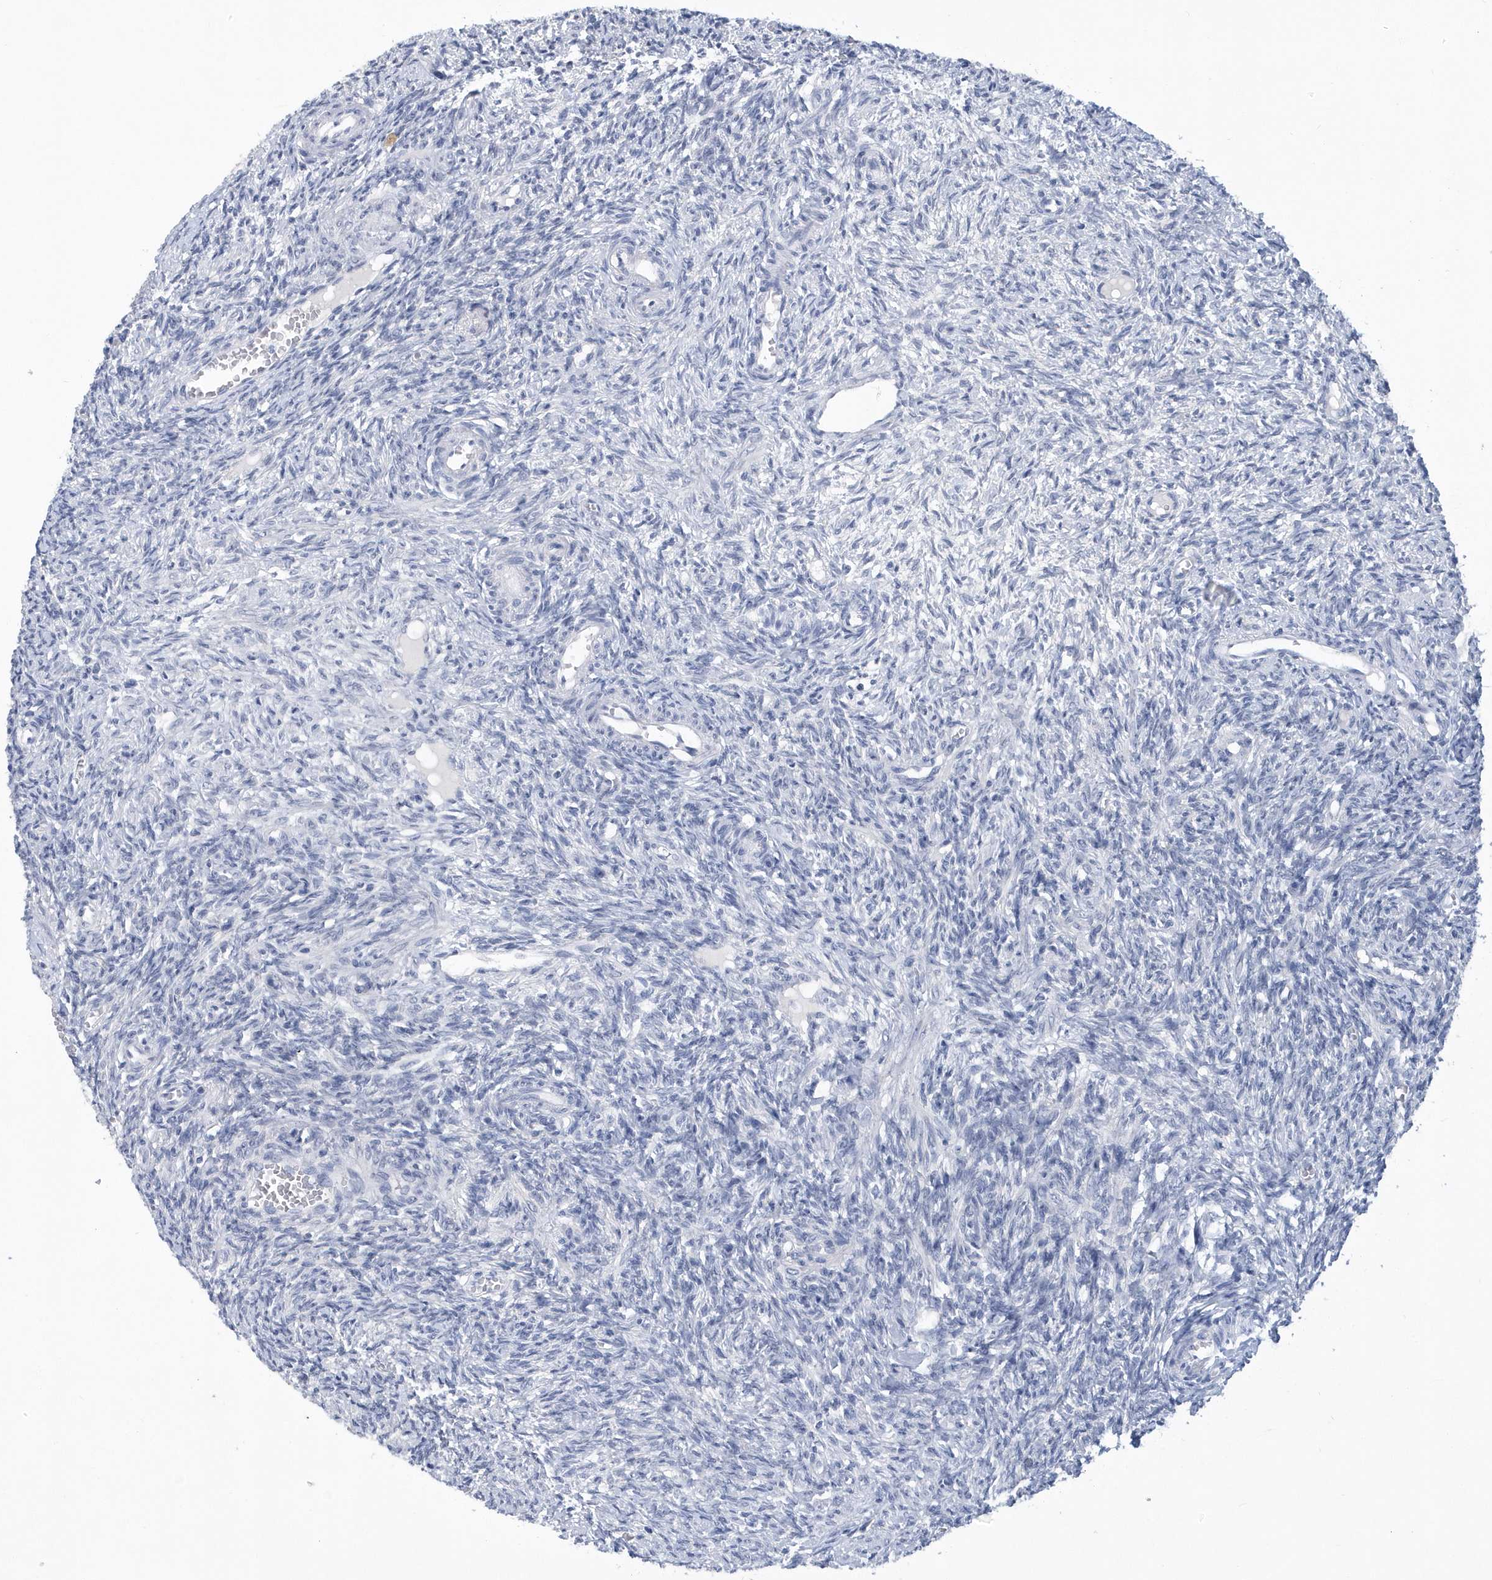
{"staining": {"intensity": "negative", "quantity": "none", "location": "none"}, "tissue": "ovary", "cell_type": "Ovarian stroma cells", "image_type": "normal", "snomed": [{"axis": "morphology", "description": "Normal tissue, NOS"}, {"axis": "topography", "description": "Ovary"}], "caption": "This is an immunohistochemistry photomicrograph of benign ovary. There is no positivity in ovarian stroma cells.", "gene": "SRGAP3", "patient": {"sex": "female", "age": 27}}